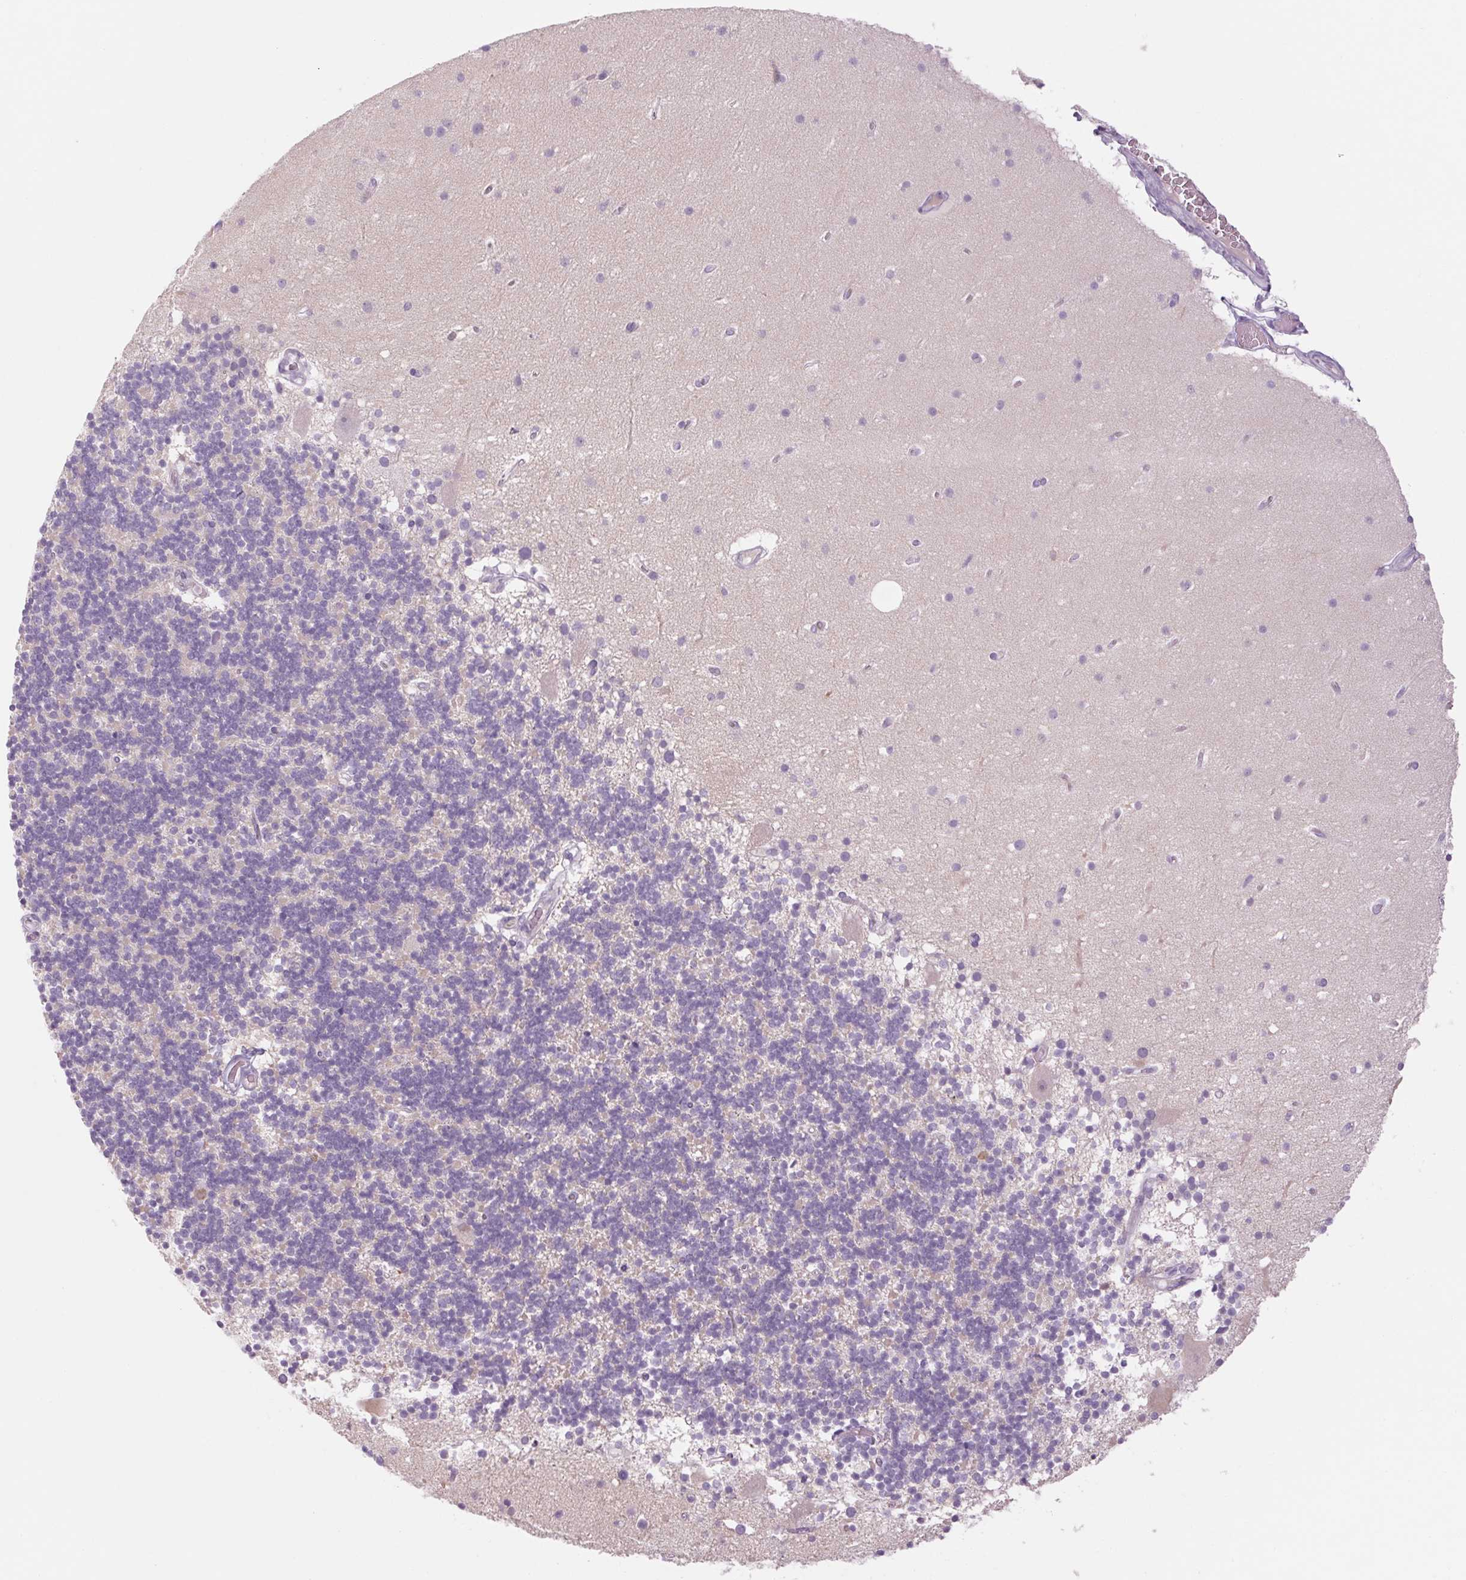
{"staining": {"intensity": "negative", "quantity": "none", "location": "none"}, "tissue": "cerebellum", "cell_type": "Cells in granular layer", "image_type": "normal", "snomed": [{"axis": "morphology", "description": "Normal tissue, NOS"}, {"axis": "topography", "description": "Cerebellum"}], "caption": "Immunohistochemistry (IHC) image of benign human cerebellum stained for a protein (brown), which shows no positivity in cells in granular layer.", "gene": "RPTN", "patient": {"sex": "male", "age": 70}}